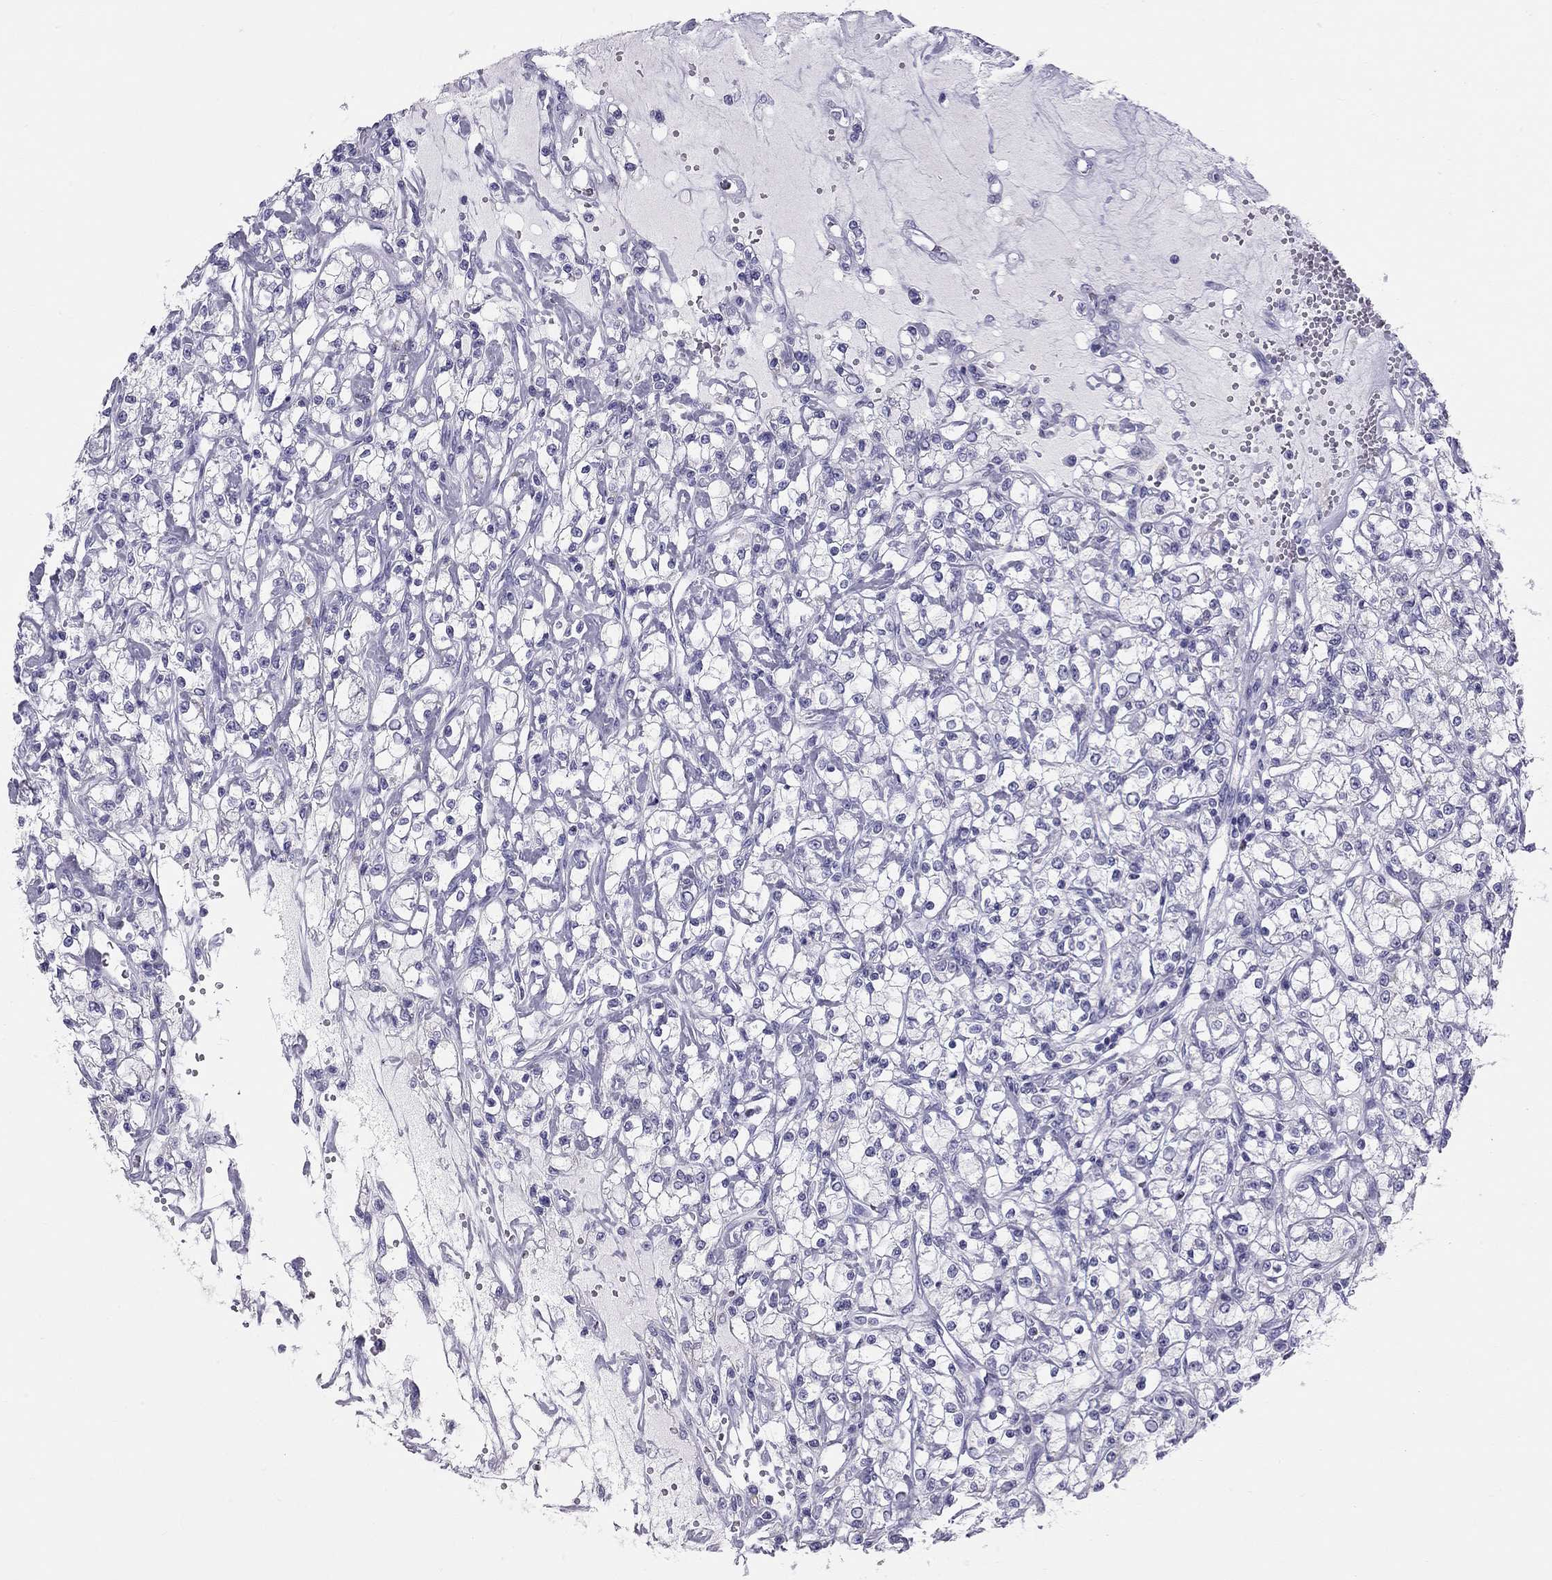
{"staining": {"intensity": "negative", "quantity": "none", "location": "none"}, "tissue": "renal cancer", "cell_type": "Tumor cells", "image_type": "cancer", "snomed": [{"axis": "morphology", "description": "Adenocarcinoma, NOS"}, {"axis": "topography", "description": "Kidney"}], "caption": "This is an immunohistochemistry (IHC) micrograph of human renal cancer (adenocarcinoma). There is no staining in tumor cells.", "gene": "TRPM3", "patient": {"sex": "female", "age": 59}}